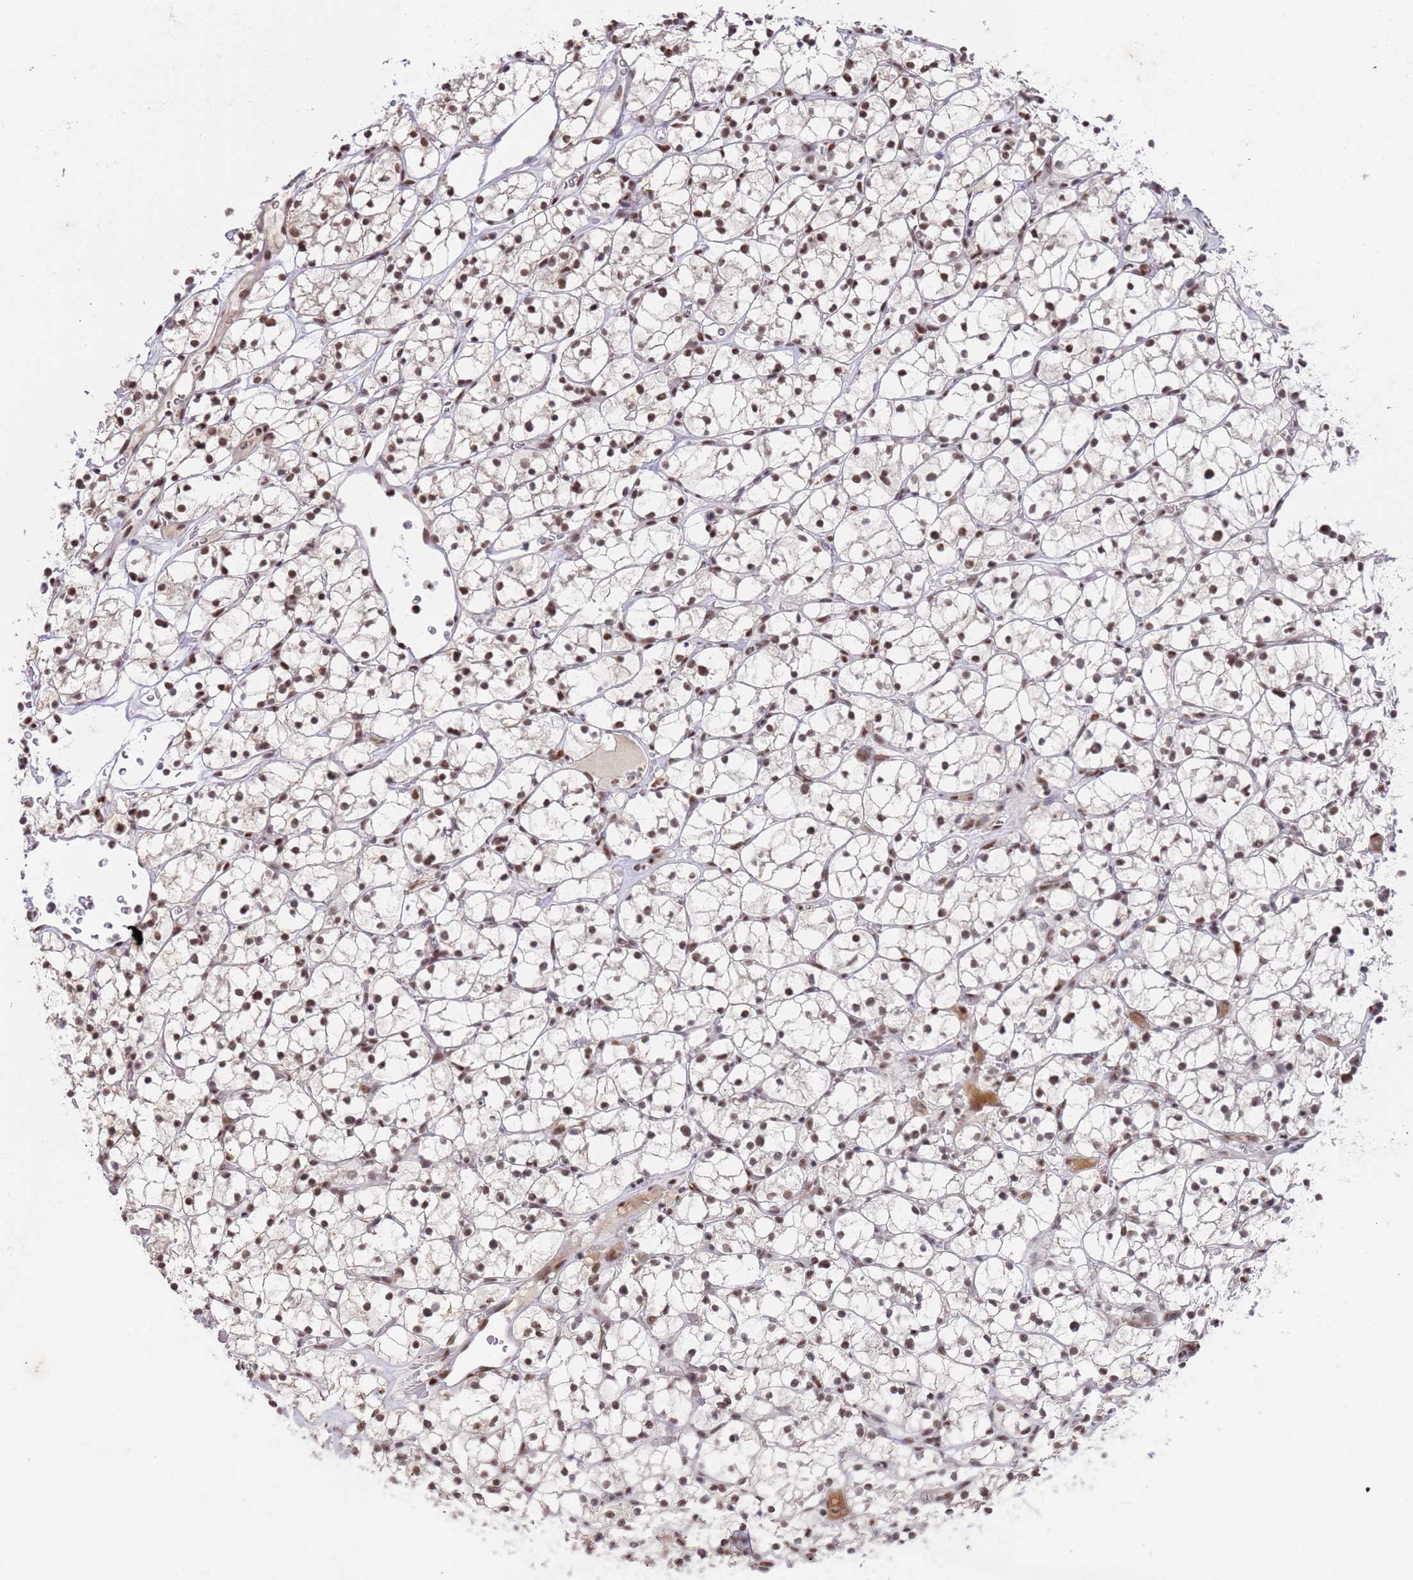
{"staining": {"intensity": "moderate", "quantity": "25%-75%", "location": "nuclear"}, "tissue": "renal cancer", "cell_type": "Tumor cells", "image_type": "cancer", "snomed": [{"axis": "morphology", "description": "Adenocarcinoma, NOS"}, {"axis": "topography", "description": "Kidney"}], "caption": "Approximately 25%-75% of tumor cells in renal adenocarcinoma display moderate nuclear protein positivity as visualized by brown immunohistochemical staining.", "gene": "AKAP8L", "patient": {"sex": "female", "age": 64}}